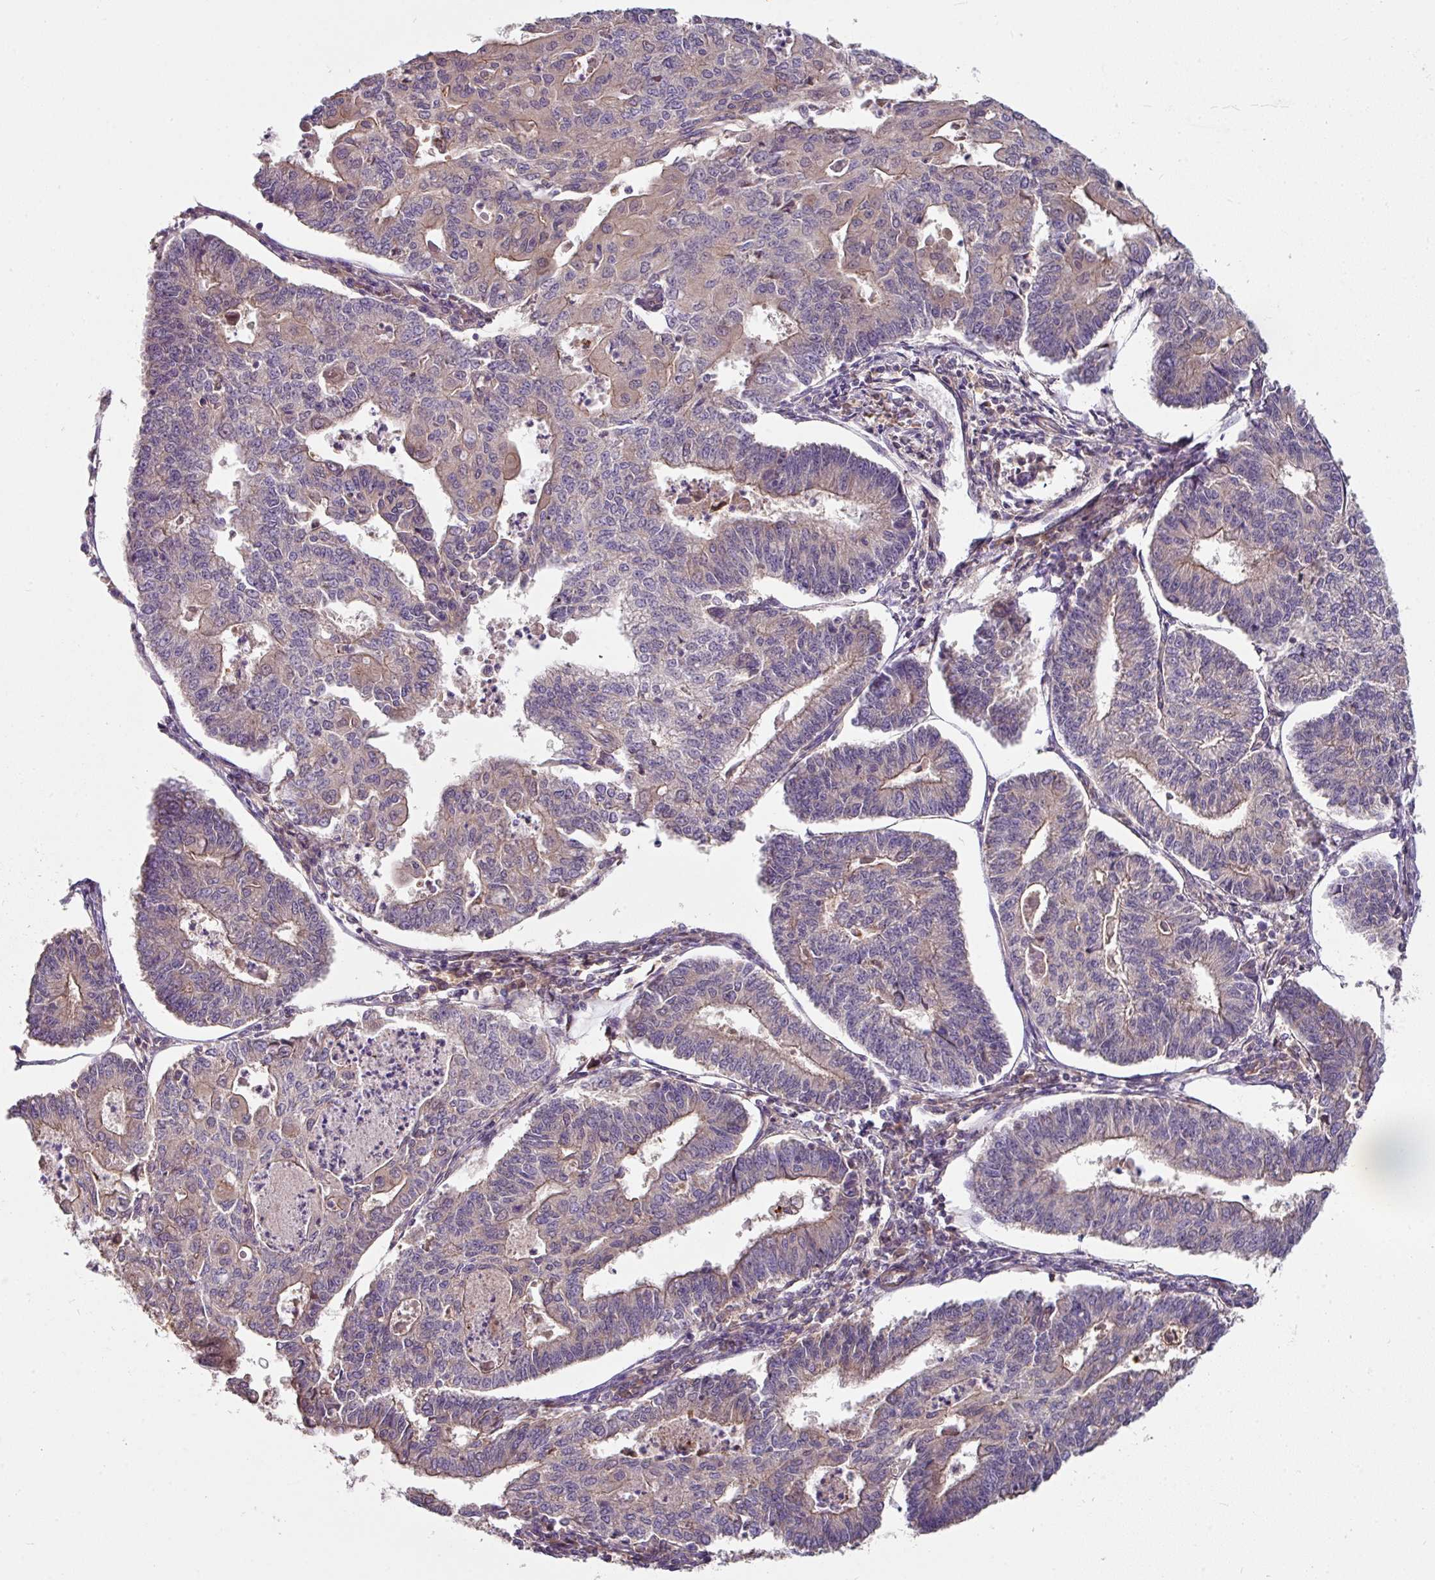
{"staining": {"intensity": "weak", "quantity": "<25%", "location": "cytoplasmic/membranous"}, "tissue": "endometrial cancer", "cell_type": "Tumor cells", "image_type": "cancer", "snomed": [{"axis": "morphology", "description": "Adenocarcinoma, NOS"}, {"axis": "topography", "description": "Endometrium"}], "caption": "This photomicrograph is of endometrial cancer stained with IHC to label a protein in brown with the nuclei are counter-stained blue. There is no positivity in tumor cells. (Brightfield microscopy of DAB (3,3'-diaminobenzidine) IHC at high magnification).", "gene": "C4orf48", "patient": {"sex": "female", "age": 56}}